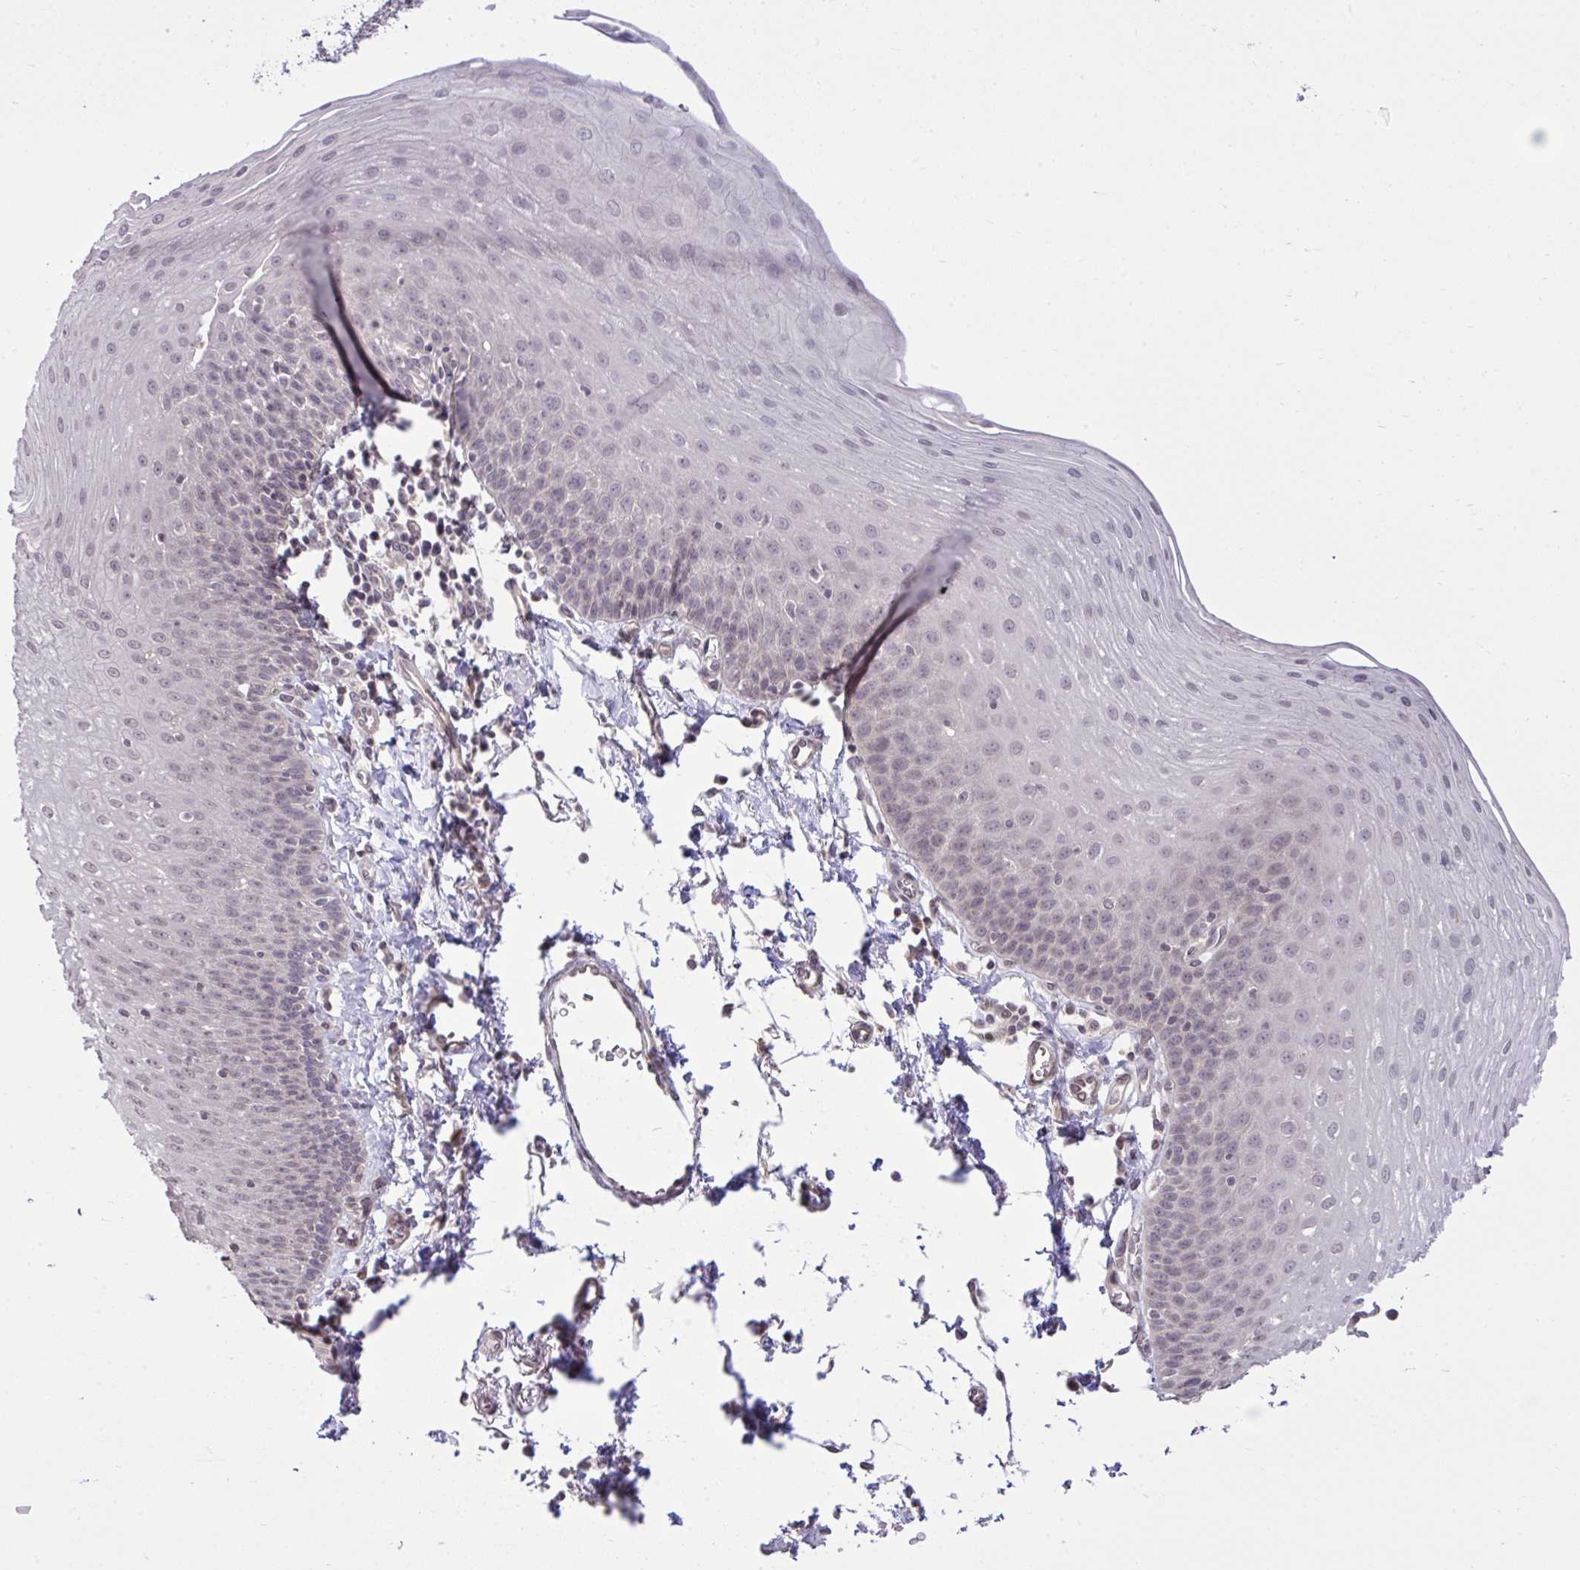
{"staining": {"intensity": "weak", "quantity": "25%-75%", "location": "nuclear"}, "tissue": "esophagus", "cell_type": "Squamous epithelial cells", "image_type": "normal", "snomed": [{"axis": "morphology", "description": "Normal tissue, NOS"}, {"axis": "topography", "description": "Esophagus"}], "caption": "Unremarkable esophagus reveals weak nuclear staining in about 25%-75% of squamous epithelial cells (IHC, brightfield microscopy, high magnification)..", "gene": "CYP20A1", "patient": {"sex": "female", "age": 81}}